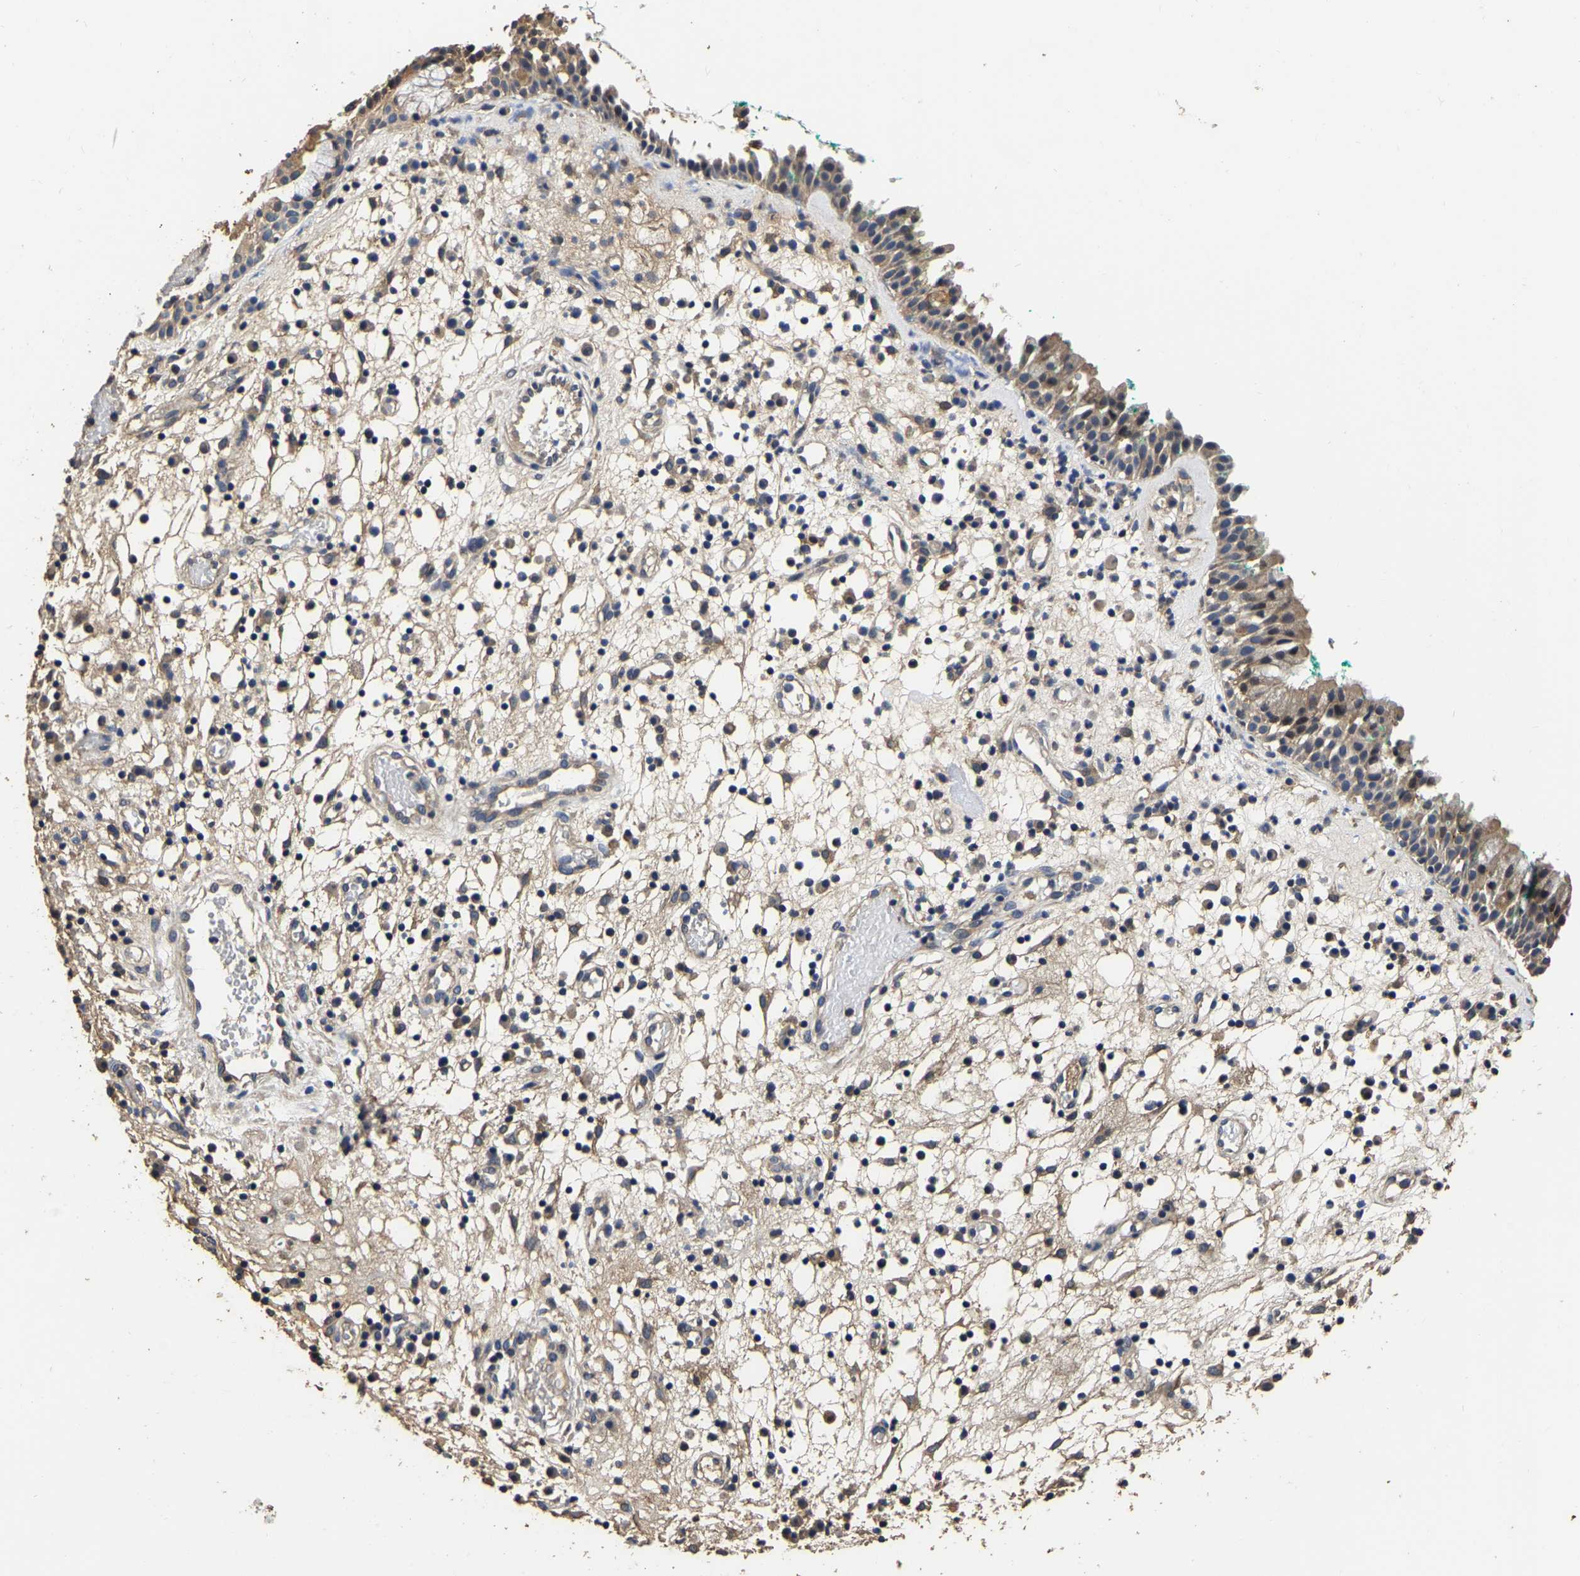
{"staining": {"intensity": "moderate", "quantity": ">75%", "location": "cytoplasmic/membranous"}, "tissue": "nasopharynx", "cell_type": "Respiratory epithelial cells", "image_type": "normal", "snomed": [{"axis": "morphology", "description": "Normal tissue, NOS"}, {"axis": "morphology", "description": "Basal cell carcinoma"}, {"axis": "topography", "description": "Cartilage tissue"}, {"axis": "topography", "description": "Nasopharynx"}, {"axis": "topography", "description": "Oral tissue"}], "caption": "Protein expression analysis of unremarkable human nasopharynx reveals moderate cytoplasmic/membranous staining in approximately >75% of respiratory epithelial cells. Immunohistochemistry (ihc) stains the protein of interest in brown and the nuclei are stained blue.", "gene": "STK32C", "patient": {"sex": "female", "age": 77}}